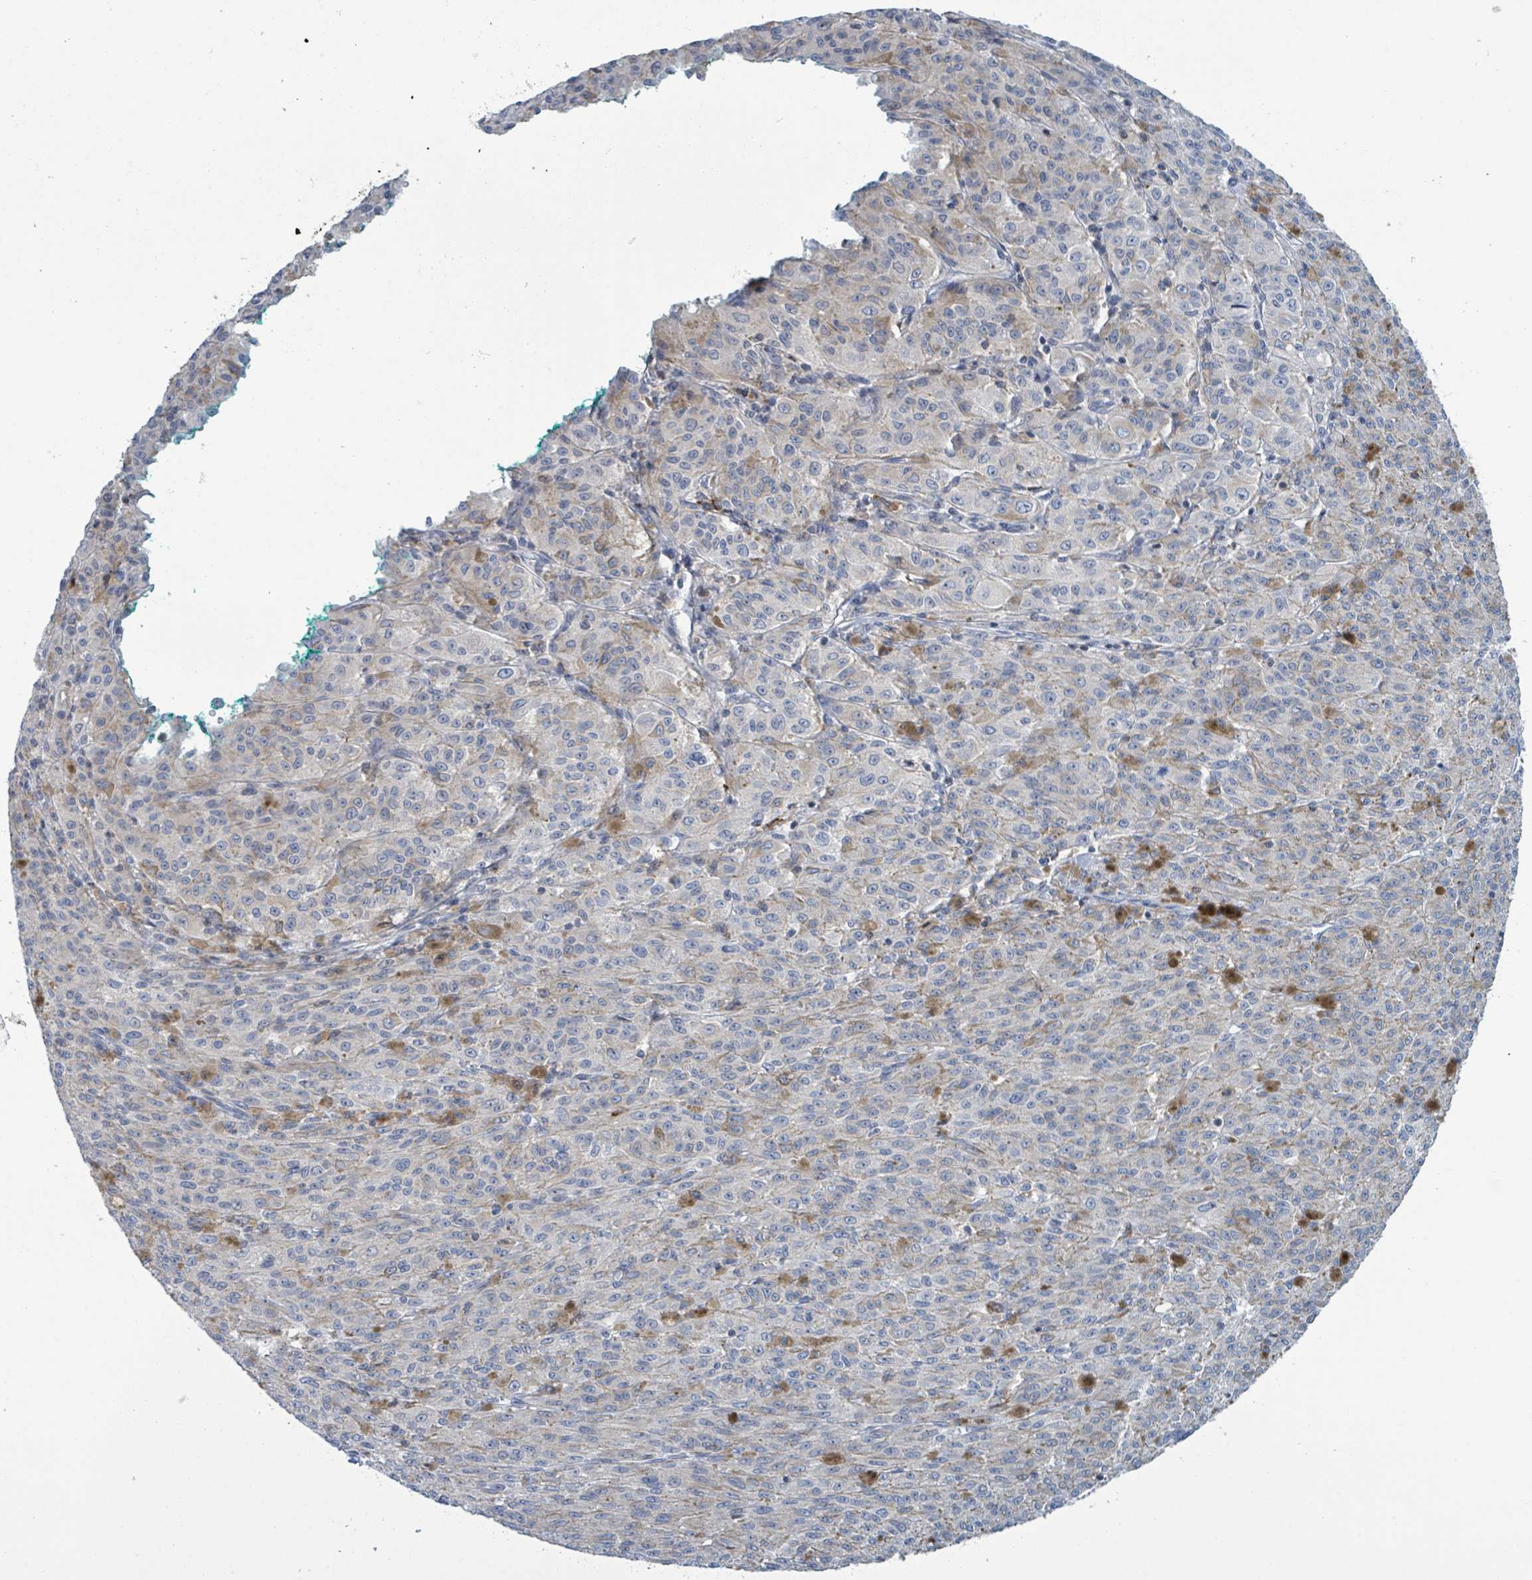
{"staining": {"intensity": "negative", "quantity": "none", "location": "none"}, "tissue": "melanoma", "cell_type": "Tumor cells", "image_type": "cancer", "snomed": [{"axis": "morphology", "description": "Malignant melanoma, NOS"}, {"axis": "topography", "description": "Skin"}], "caption": "DAB immunohistochemical staining of melanoma demonstrates no significant positivity in tumor cells.", "gene": "DGKZ", "patient": {"sex": "female", "age": 52}}